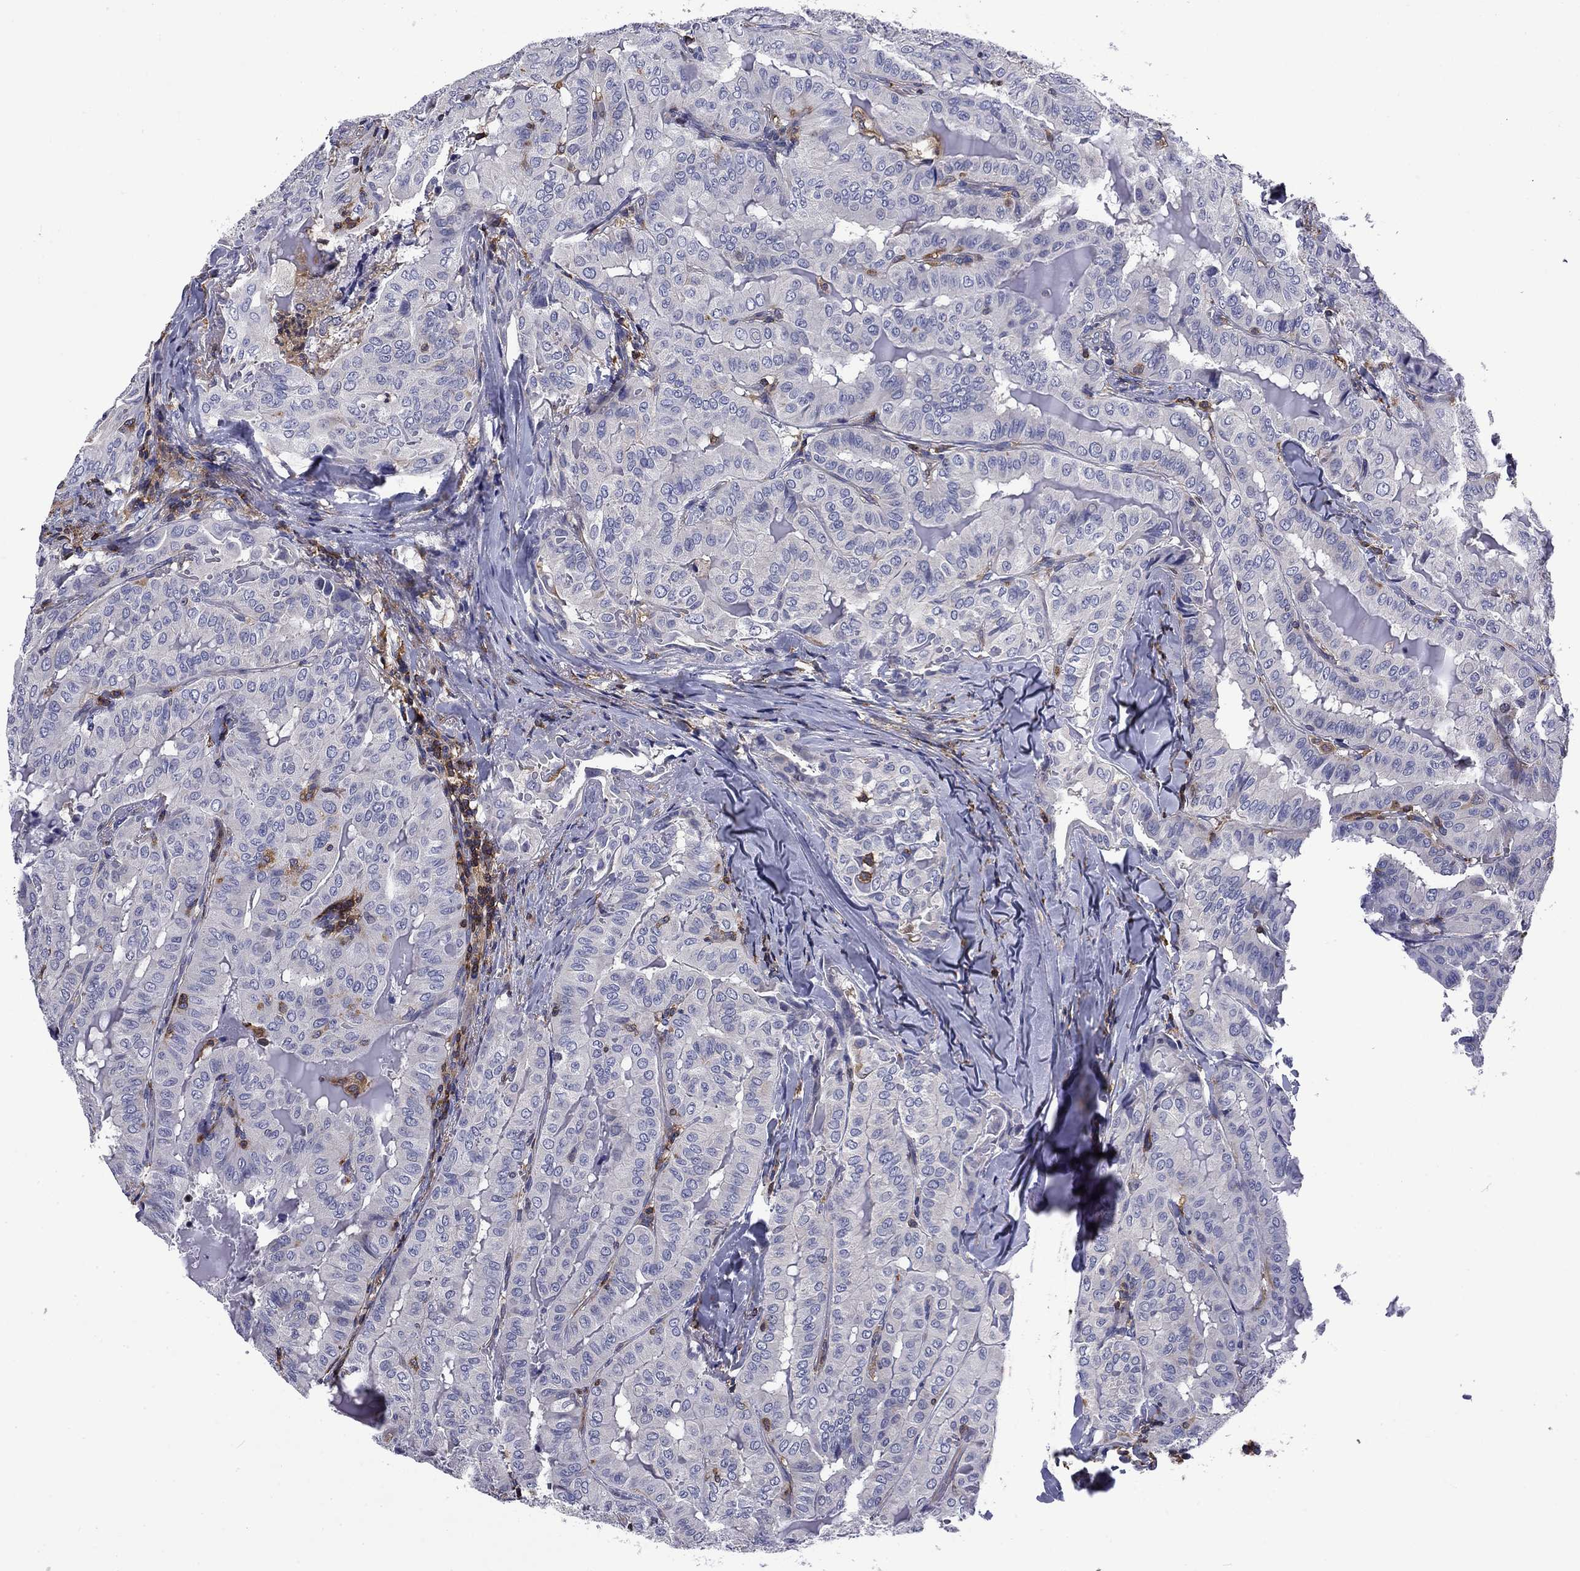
{"staining": {"intensity": "negative", "quantity": "none", "location": "none"}, "tissue": "thyroid cancer", "cell_type": "Tumor cells", "image_type": "cancer", "snomed": [{"axis": "morphology", "description": "Papillary adenocarcinoma, NOS"}, {"axis": "topography", "description": "Thyroid gland"}], "caption": "Tumor cells show no significant positivity in thyroid cancer.", "gene": "ARHGAP45", "patient": {"sex": "female", "age": 68}}